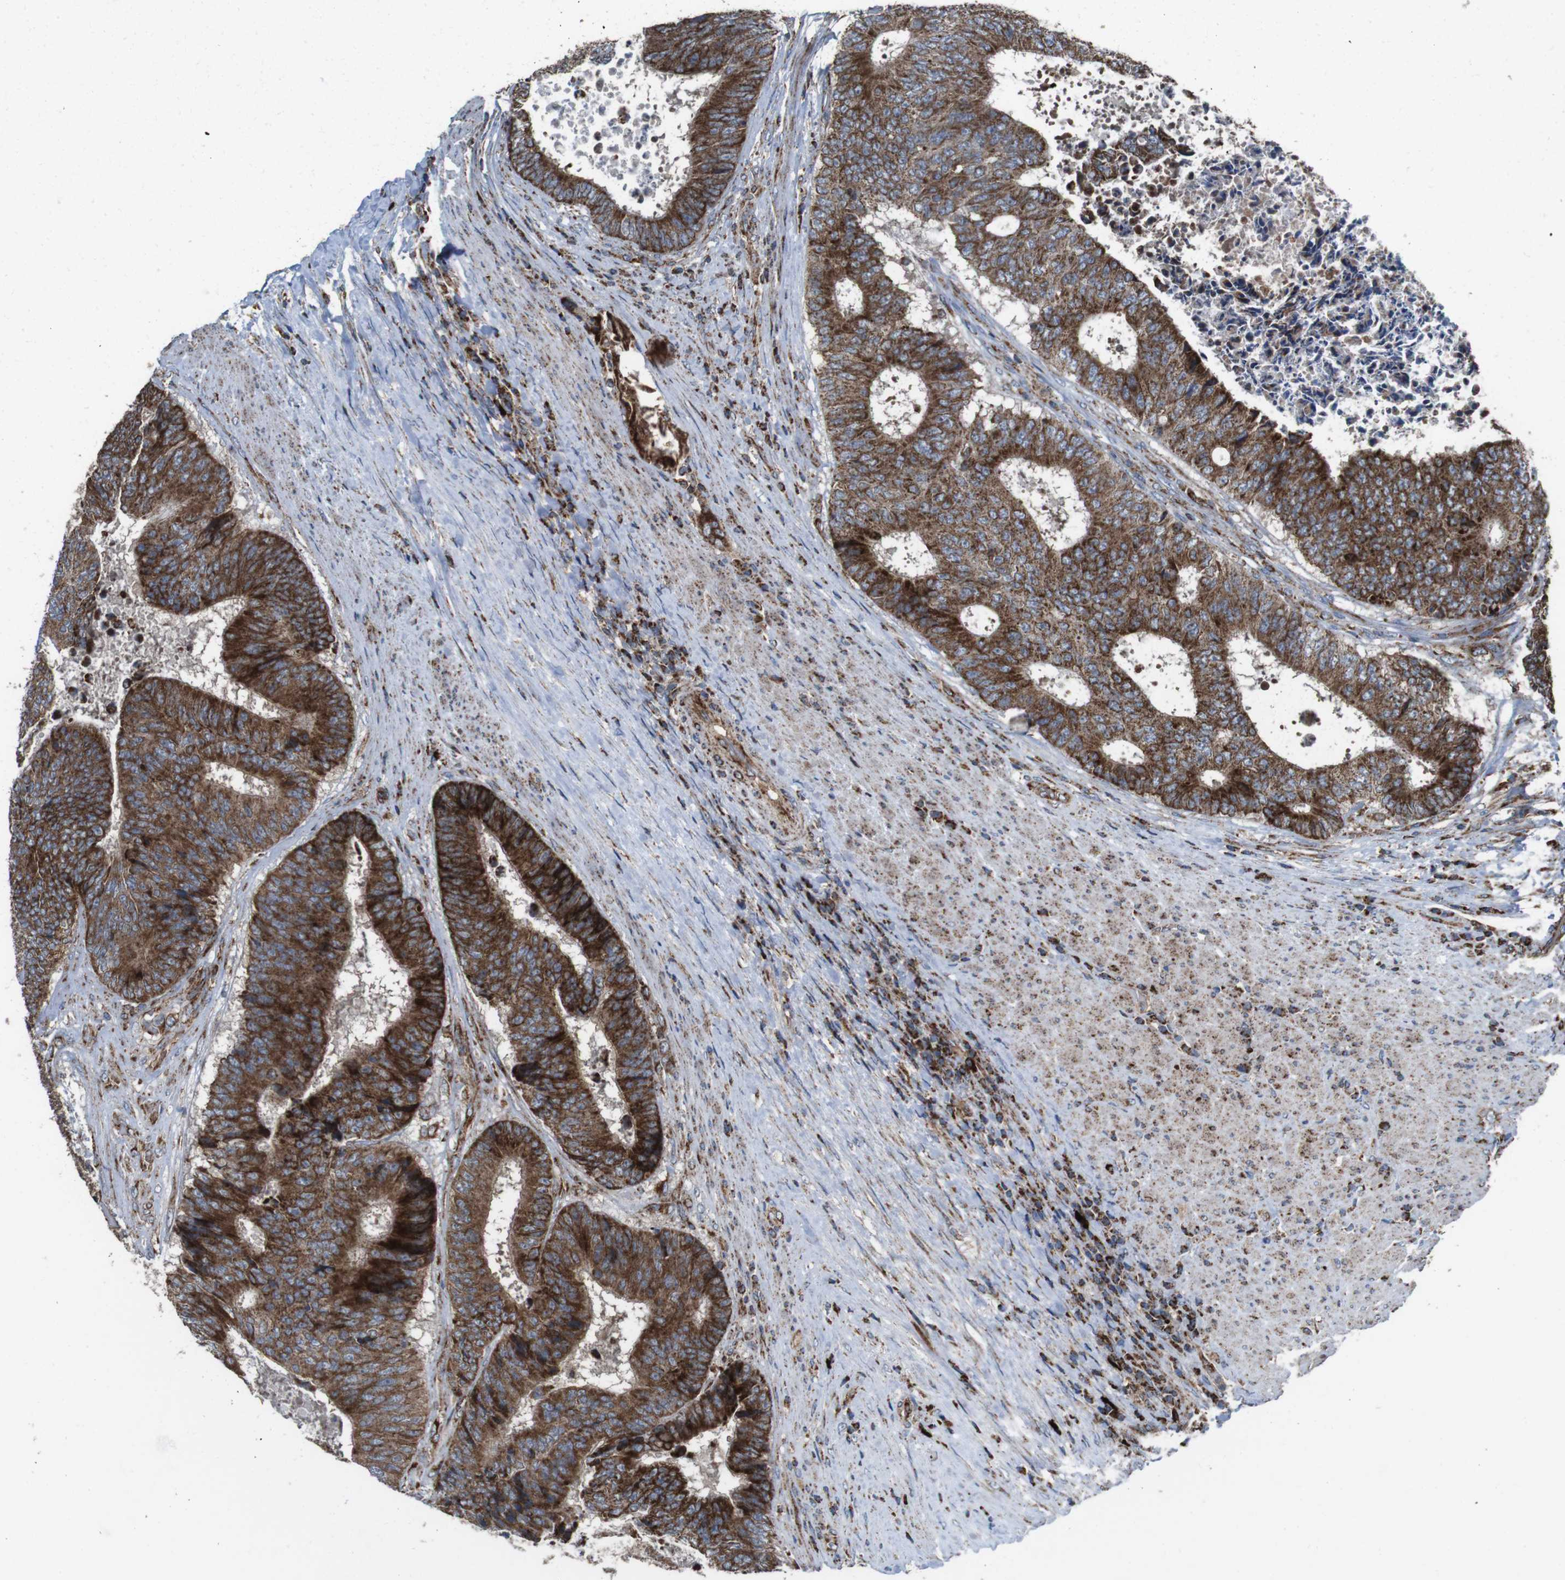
{"staining": {"intensity": "strong", "quantity": ">75%", "location": "cytoplasmic/membranous"}, "tissue": "colorectal cancer", "cell_type": "Tumor cells", "image_type": "cancer", "snomed": [{"axis": "morphology", "description": "Adenocarcinoma, NOS"}, {"axis": "topography", "description": "Rectum"}], "caption": "Adenocarcinoma (colorectal) stained with a brown dye demonstrates strong cytoplasmic/membranous positive staining in about >75% of tumor cells.", "gene": "HK1", "patient": {"sex": "male", "age": 72}}